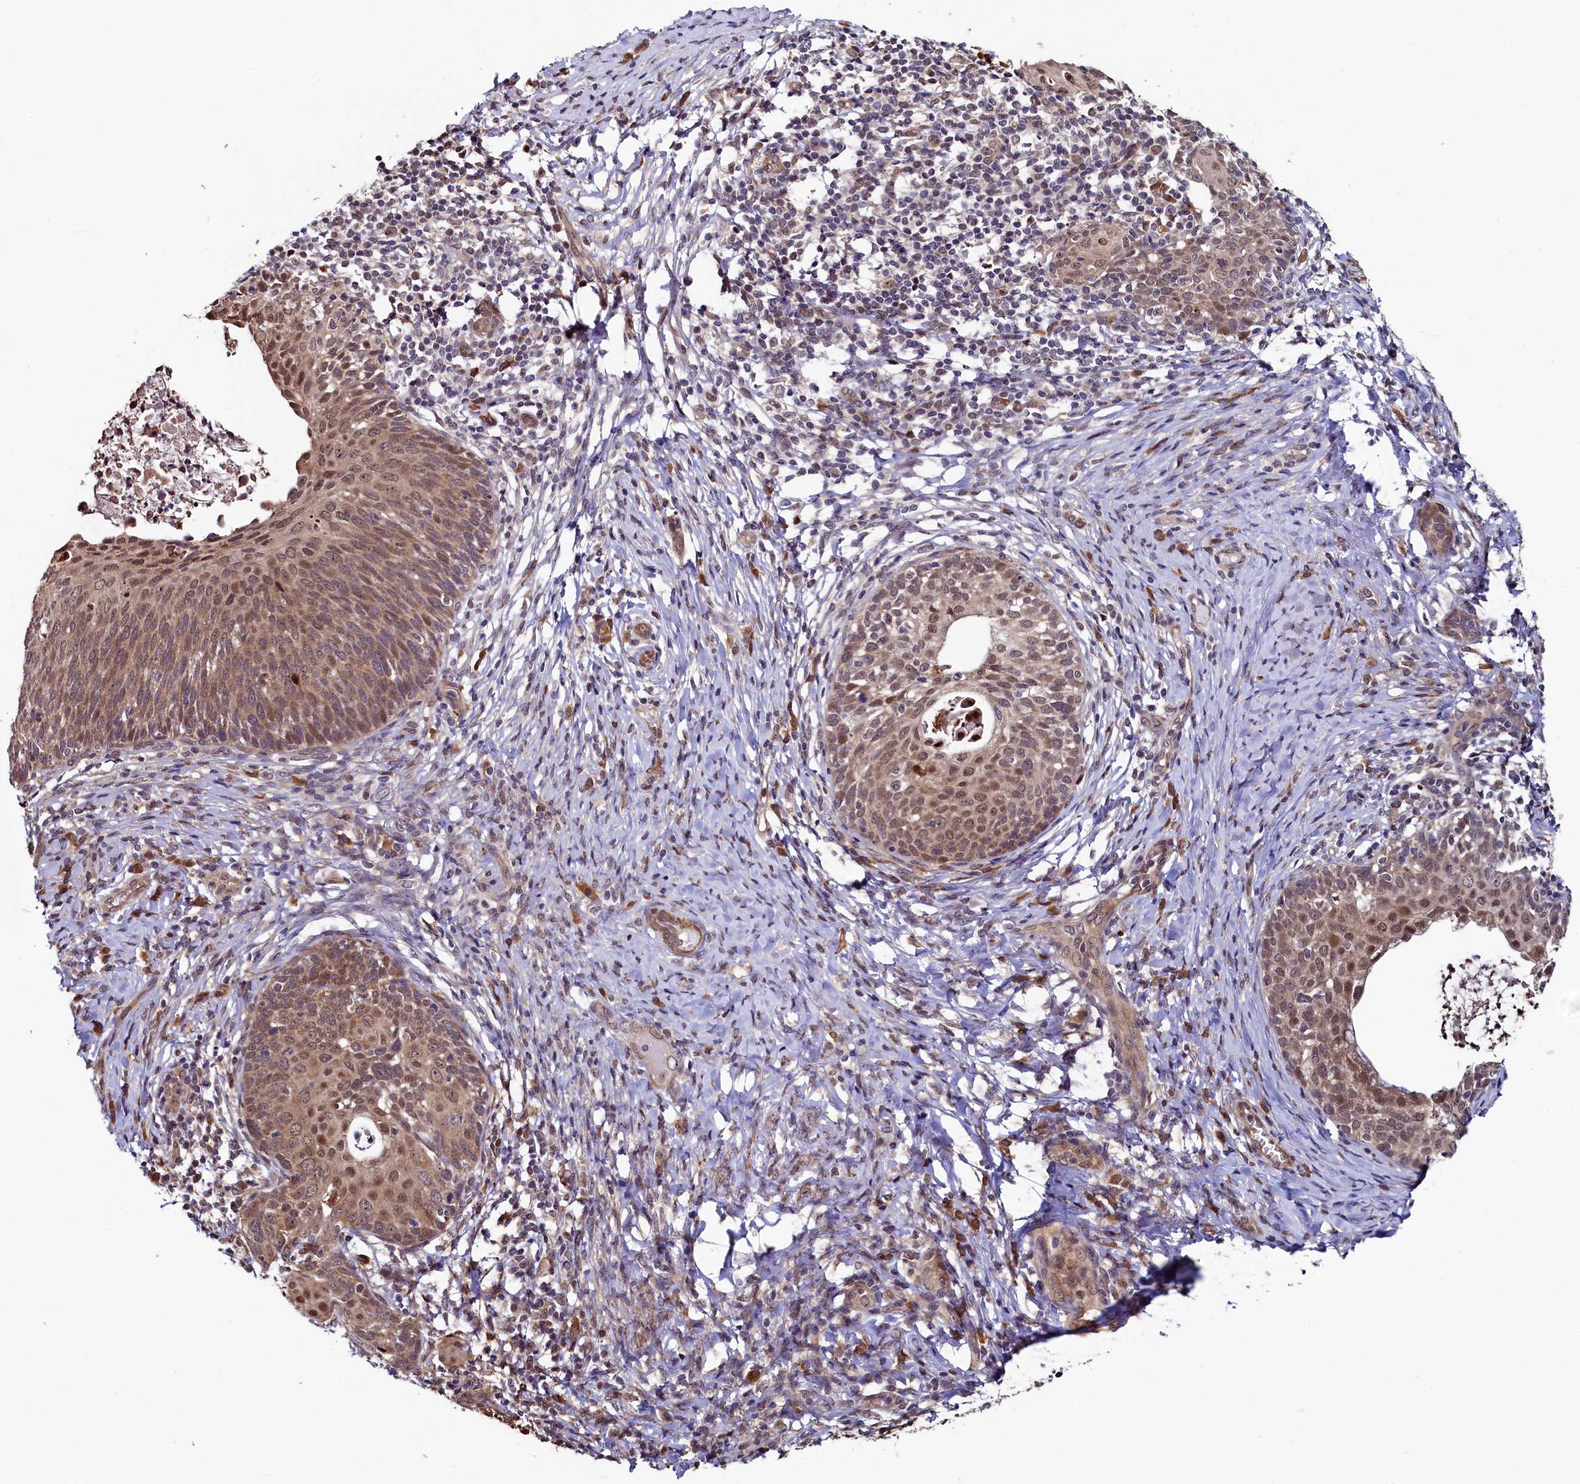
{"staining": {"intensity": "moderate", "quantity": ">75%", "location": "cytoplasmic/membranous,nuclear"}, "tissue": "cervical cancer", "cell_type": "Tumor cells", "image_type": "cancer", "snomed": [{"axis": "morphology", "description": "Squamous cell carcinoma, NOS"}, {"axis": "topography", "description": "Cervix"}], "caption": "This is a histology image of immunohistochemistry (IHC) staining of cervical squamous cell carcinoma, which shows moderate positivity in the cytoplasmic/membranous and nuclear of tumor cells.", "gene": "LEO1", "patient": {"sex": "female", "age": 52}}